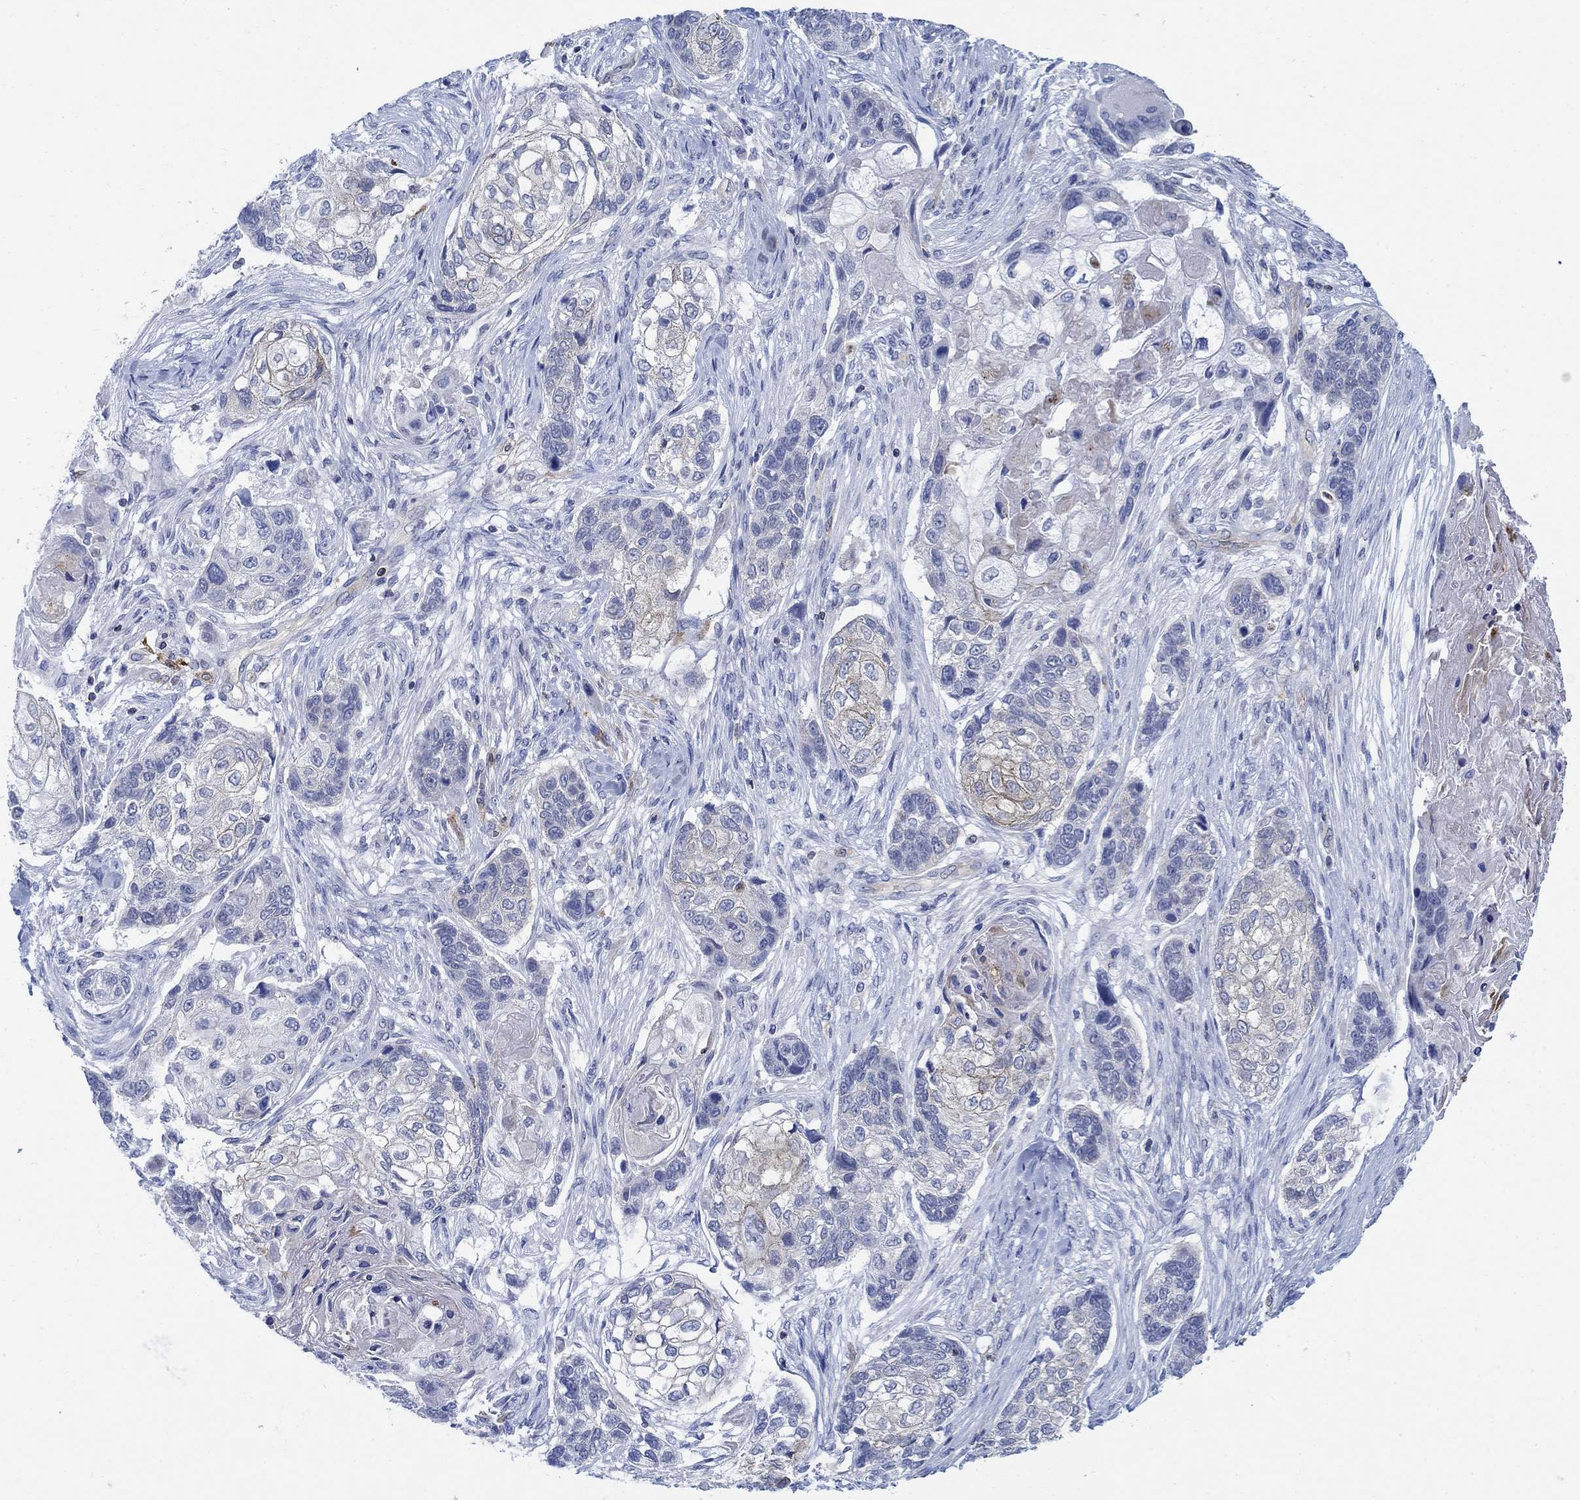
{"staining": {"intensity": "weak", "quantity": "<25%", "location": "cytoplasmic/membranous"}, "tissue": "lung cancer", "cell_type": "Tumor cells", "image_type": "cancer", "snomed": [{"axis": "morphology", "description": "Normal tissue, NOS"}, {"axis": "morphology", "description": "Squamous cell carcinoma, NOS"}, {"axis": "topography", "description": "Bronchus"}, {"axis": "topography", "description": "Lung"}], "caption": "High power microscopy micrograph of an immunohistochemistry photomicrograph of lung cancer (squamous cell carcinoma), revealing no significant expression in tumor cells.", "gene": "PHF21B", "patient": {"sex": "male", "age": 69}}